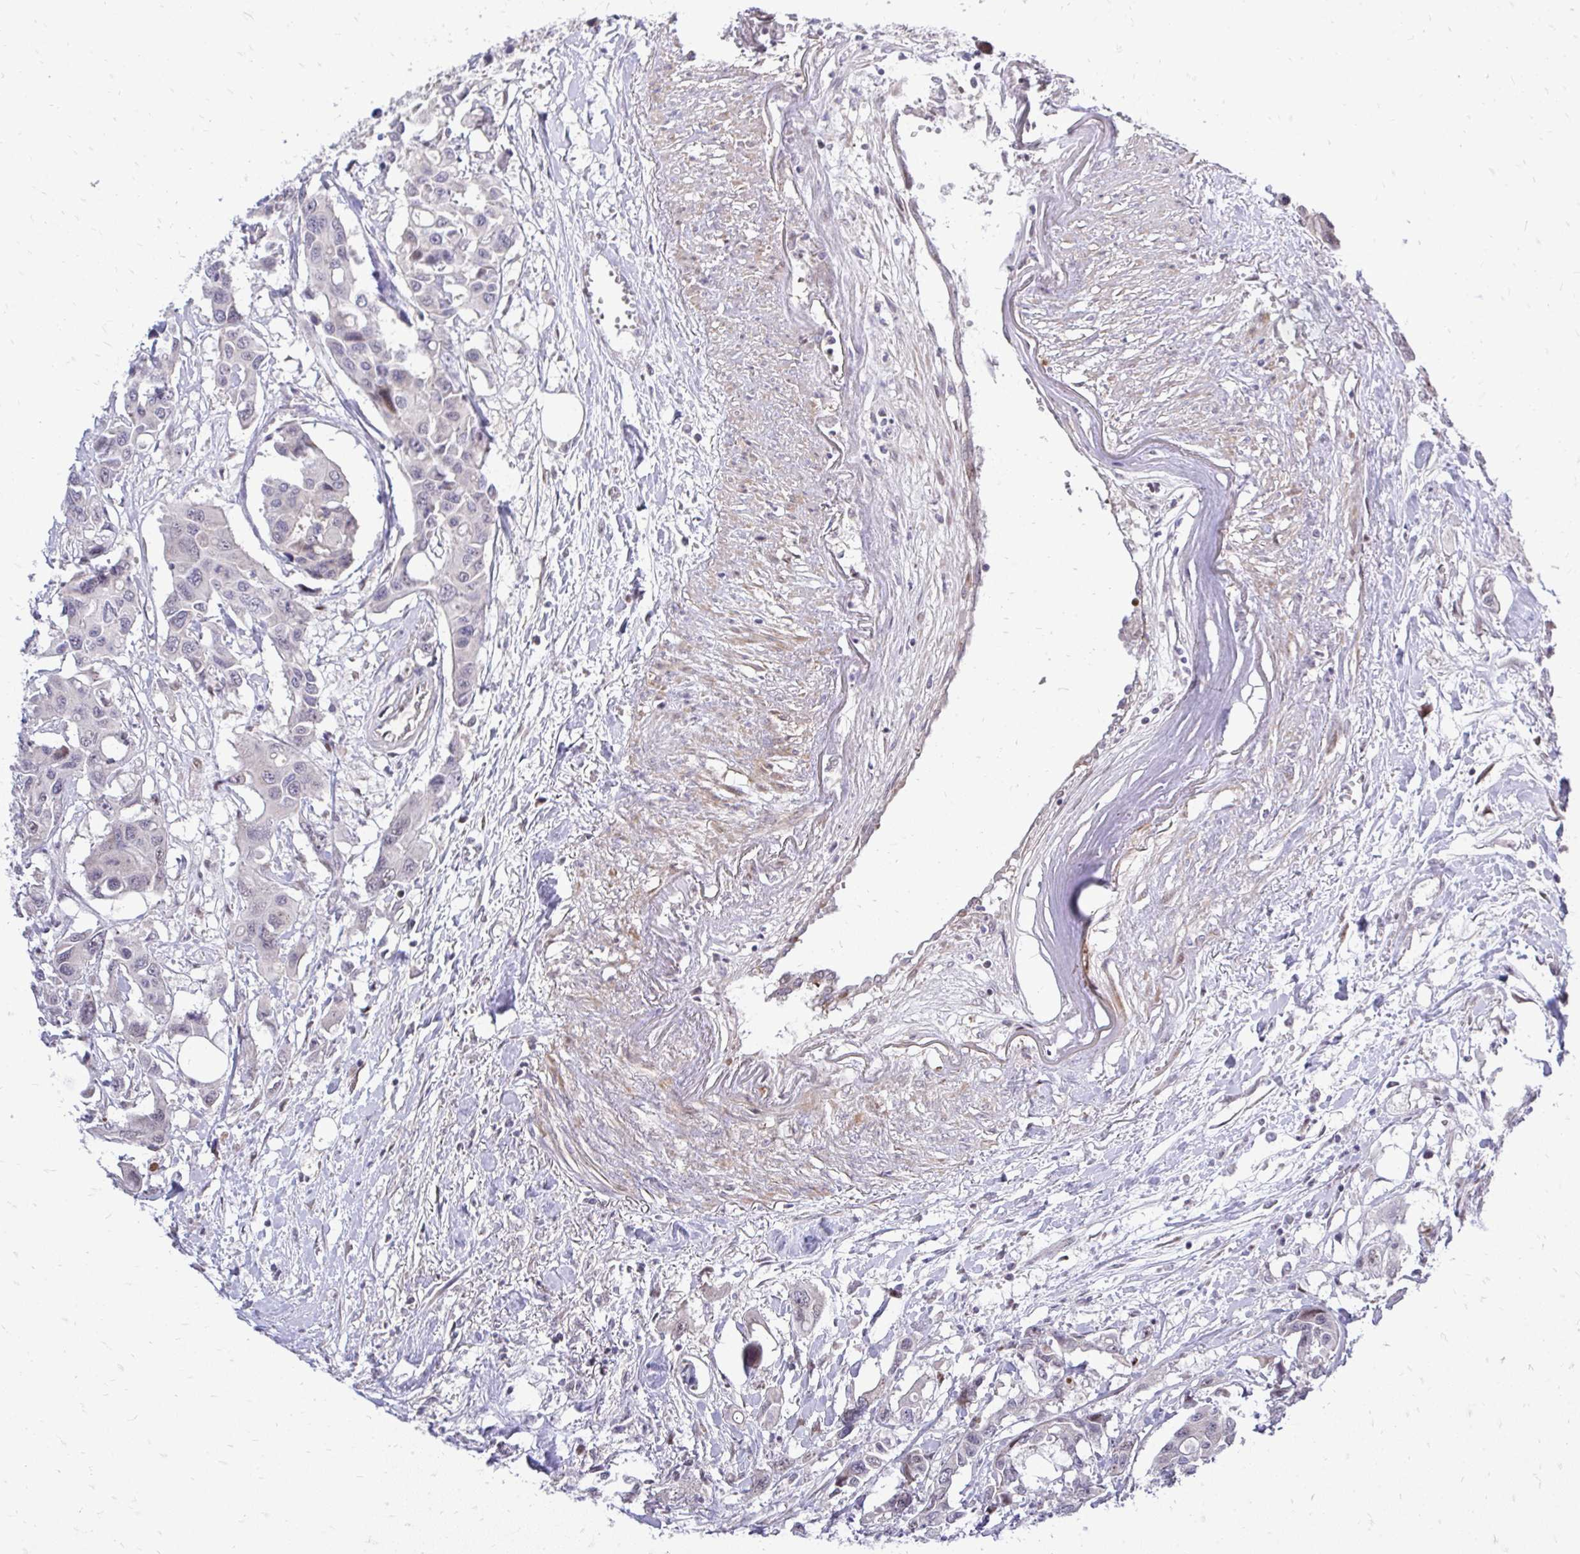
{"staining": {"intensity": "negative", "quantity": "none", "location": "none"}, "tissue": "colorectal cancer", "cell_type": "Tumor cells", "image_type": "cancer", "snomed": [{"axis": "morphology", "description": "Adenocarcinoma, NOS"}, {"axis": "topography", "description": "Colon"}], "caption": "This photomicrograph is of colorectal cancer (adenocarcinoma) stained with immunohistochemistry to label a protein in brown with the nuclei are counter-stained blue. There is no positivity in tumor cells.", "gene": "OR8D1", "patient": {"sex": "male", "age": 77}}